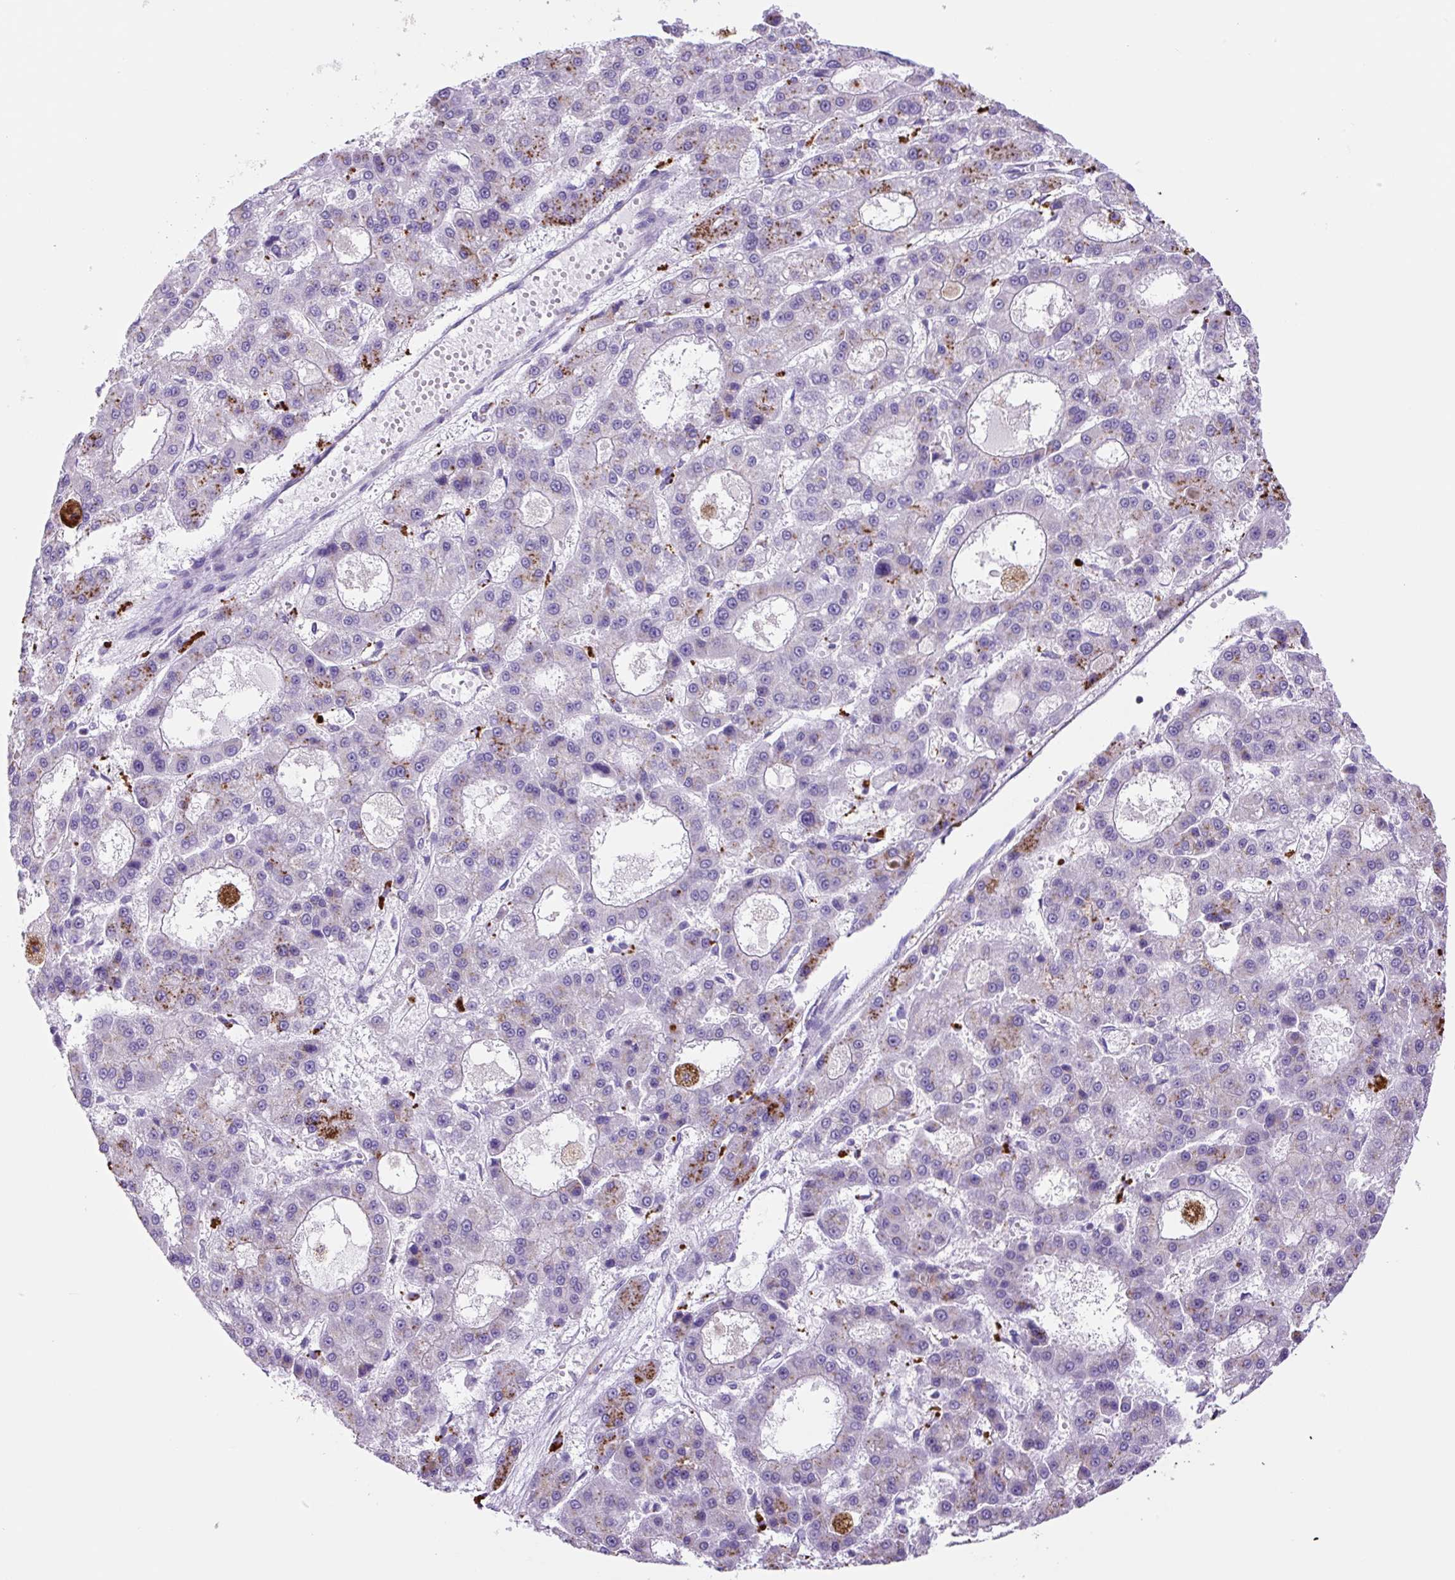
{"staining": {"intensity": "negative", "quantity": "none", "location": "none"}, "tissue": "liver cancer", "cell_type": "Tumor cells", "image_type": "cancer", "snomed": [{"axis": "morphology", "description": "Carcinoma, Hepatocellular, NOS"}, {"axis": "topography", "description": "Liver"}], "caption": "A high-resolution photomicrograph shows immunohistochemistry (IHC) staining of liver cancer, which shows no significant expression in tumor cells.", "gene": "LCN10", "patient": {"sex": "male", "age": 70}}